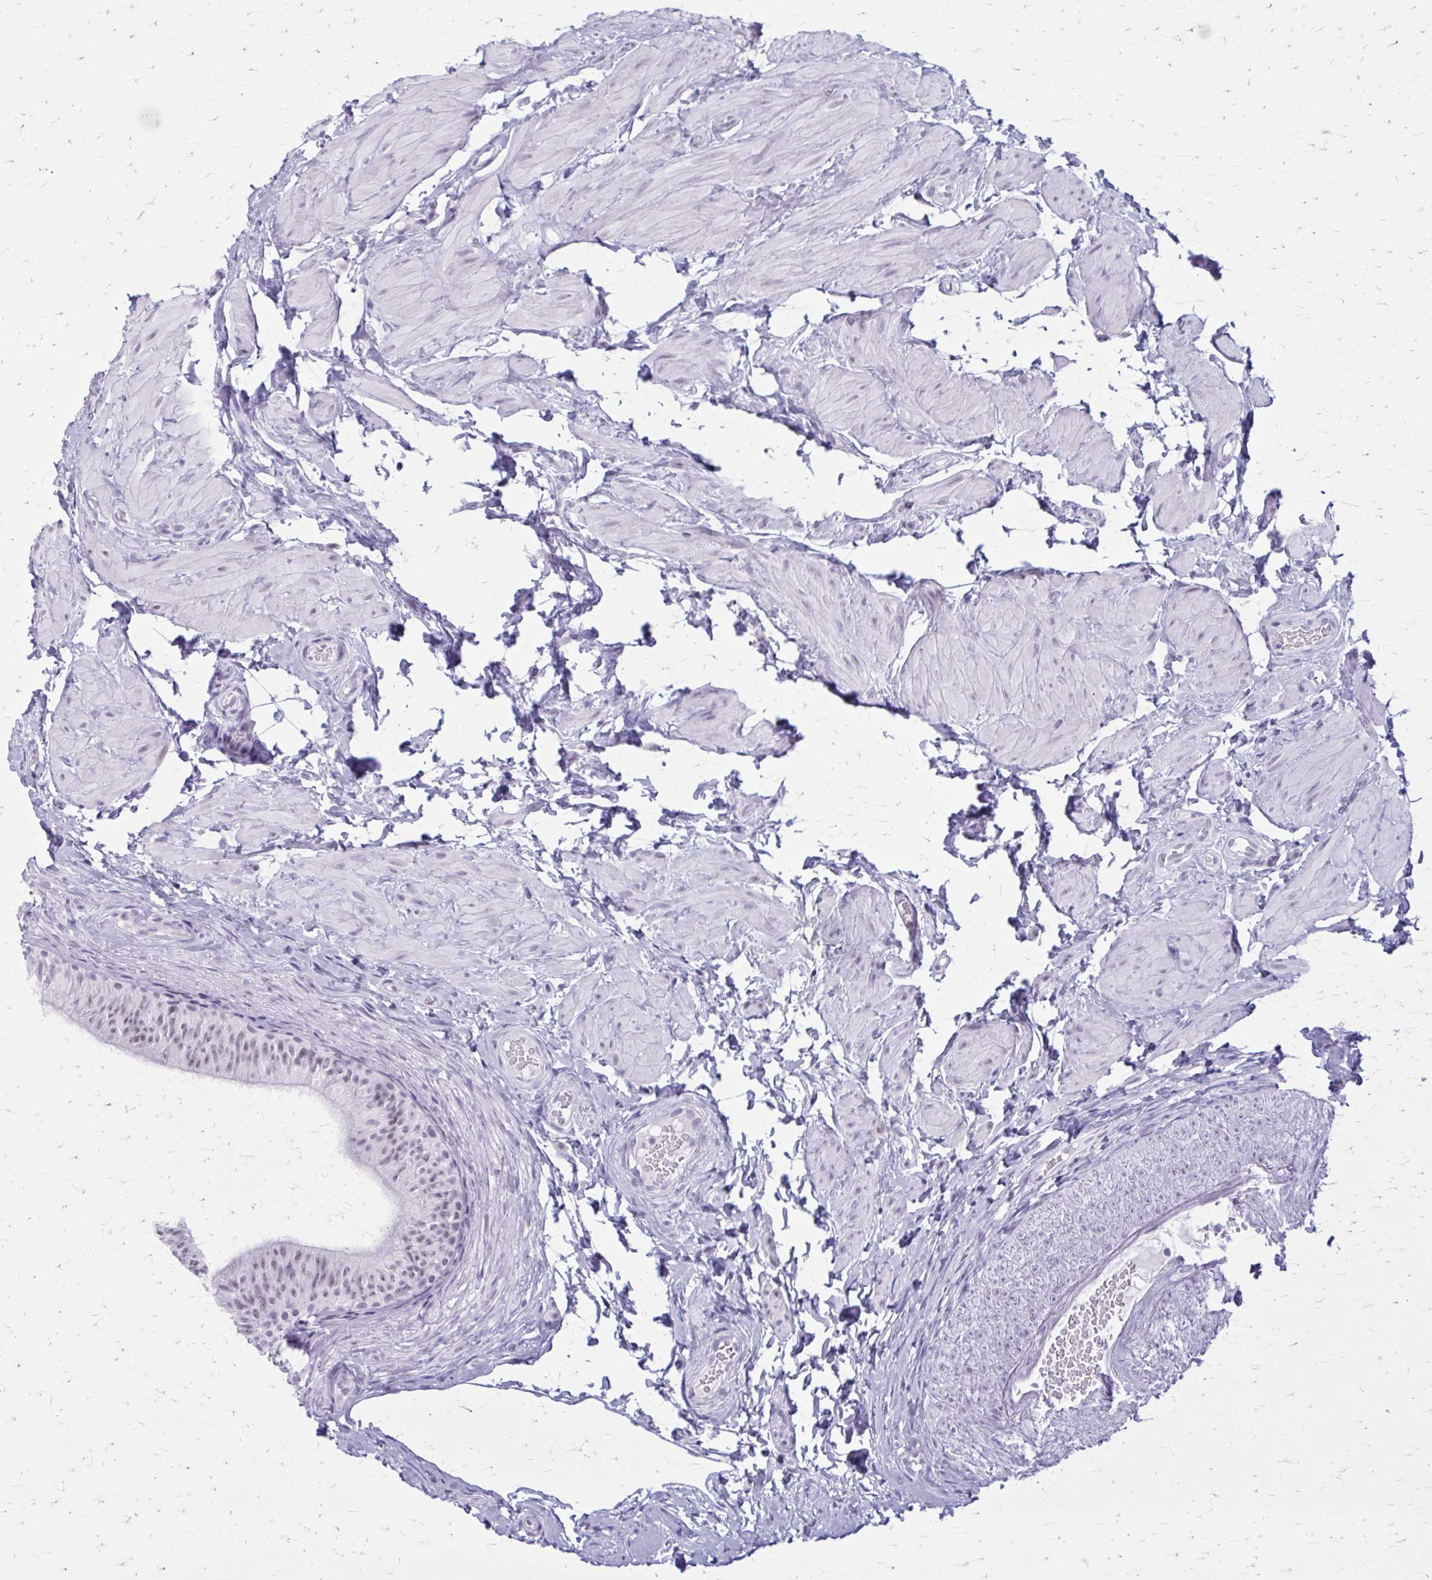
{"staining": {"intensity": "weak", "quantity": "<25%", "location": "nuclear"}, "tissue": "epididymis", "cell_type": "Glandular cells", "image_type": "normal", "snomed": [{"axis": "morphology", "description": "Normal tissue, NOS"}, {"axis": "topography", "description": "Epididymis, spermatic cord, NOS"}, {"axis": "topography", "description": "Epididymis"}, {"axis": "topography", "description": "Peripheral nerve tissue"}], "caption": "Immunohistochemistry of unremarkable epididymis shows no expression in glandular cells. (DAB immunohistochemistry with hematoxylin counter stain).", "gene": "GAD1", "patient": {"sex": "male", "age": 29}}